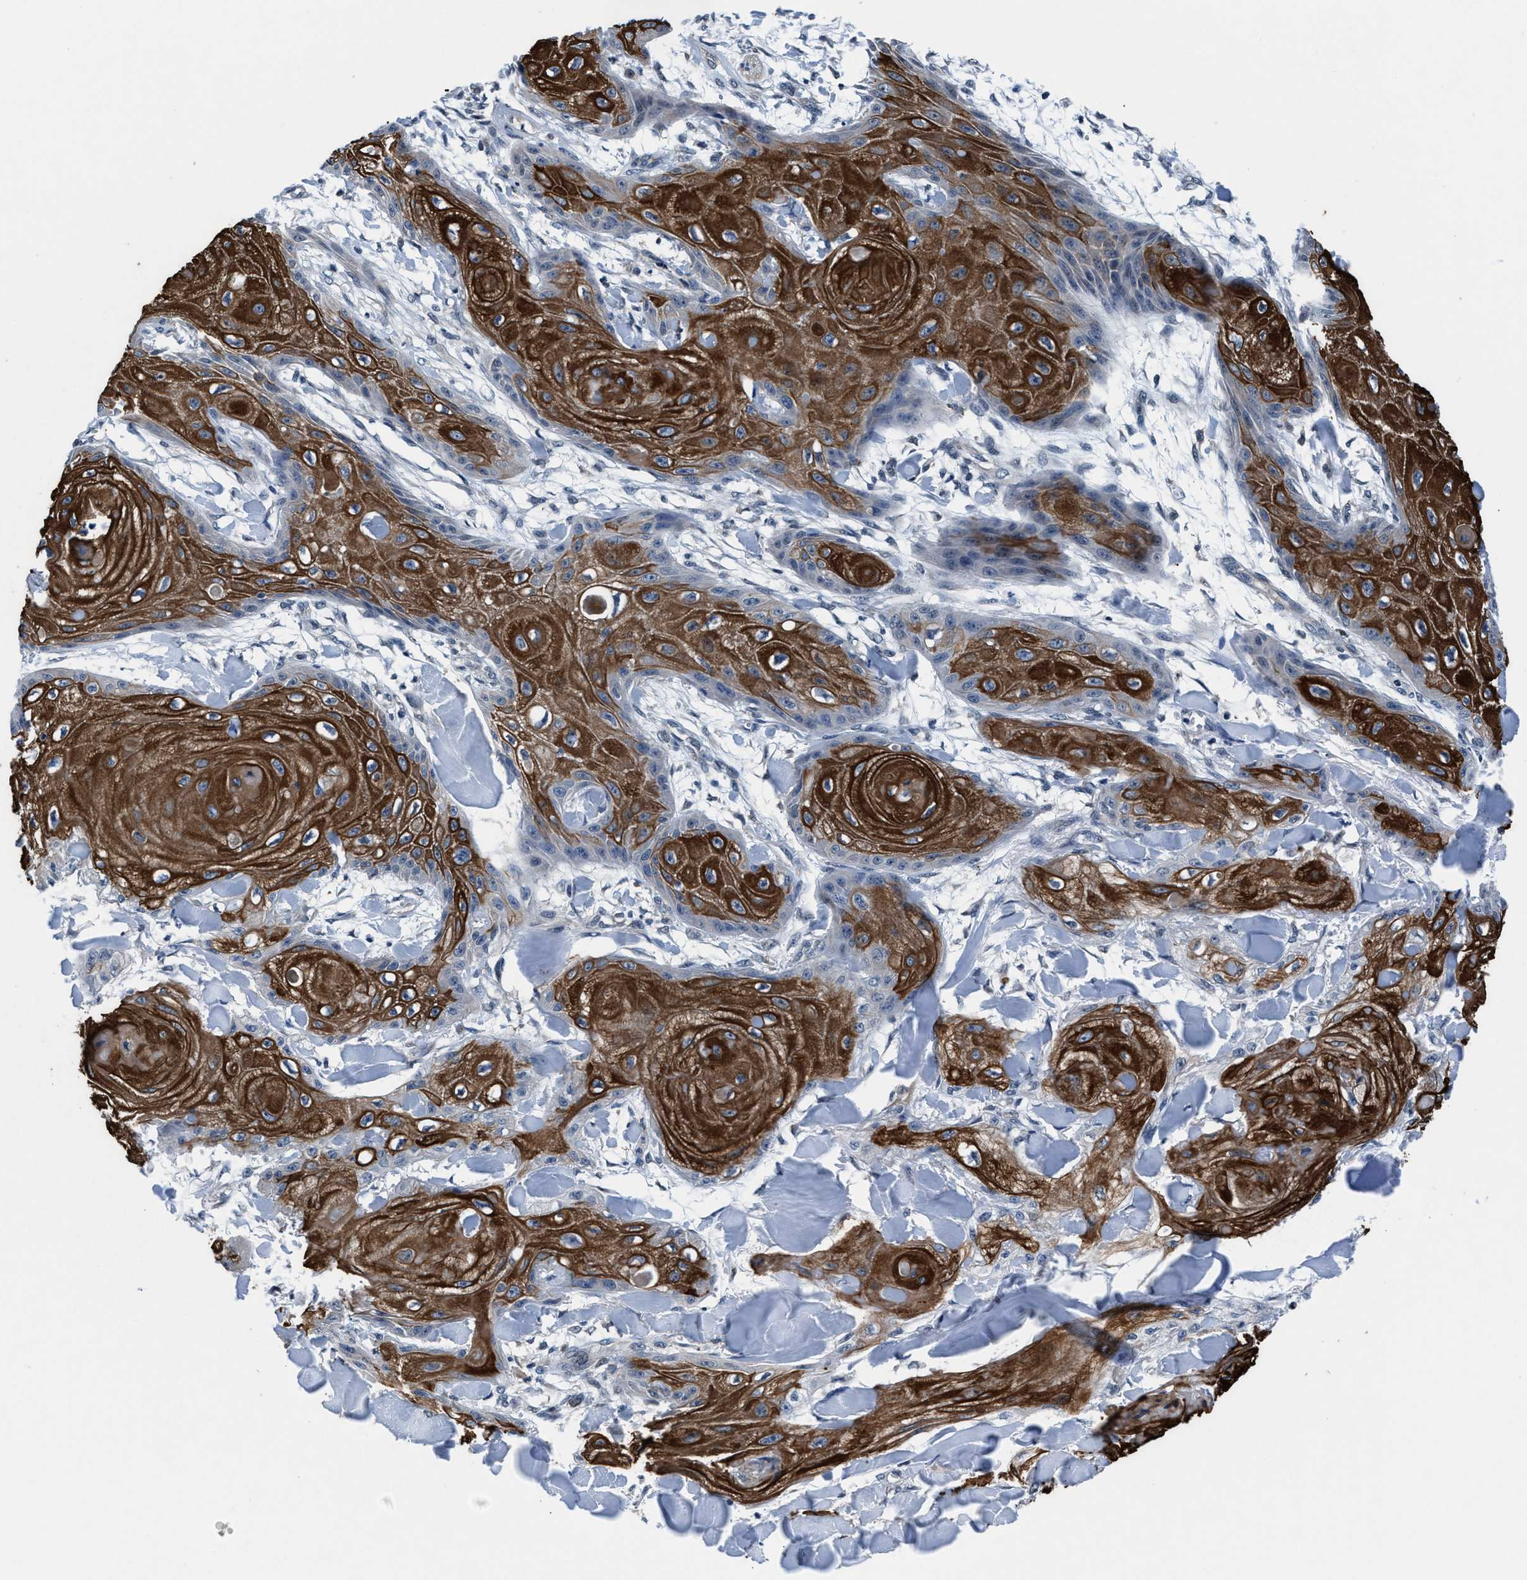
{"staining": {"intensity": "strong", "quantity": ">75%", "location": "cytoplasmic/membranous"}, "tissue": "skin cancer", "cell_type": "Tumor cells", "image_type": "cancer", "snomed": [{"axis": "morphology", "description": "Squamous cell carcinoma, NOS"}, {"axis": "topography", "description": "Skin"}], "caption": "DAB (3,3'-diaminobenzidine) immunohistochemical staining of human skin squamous cell carcinoma demonstrates strong cytoplasmic/membranous protein expression in about >75% of tumor cells.", "gene": "PRPSAP2", "patient": {"sex": "male", "age": 74}}